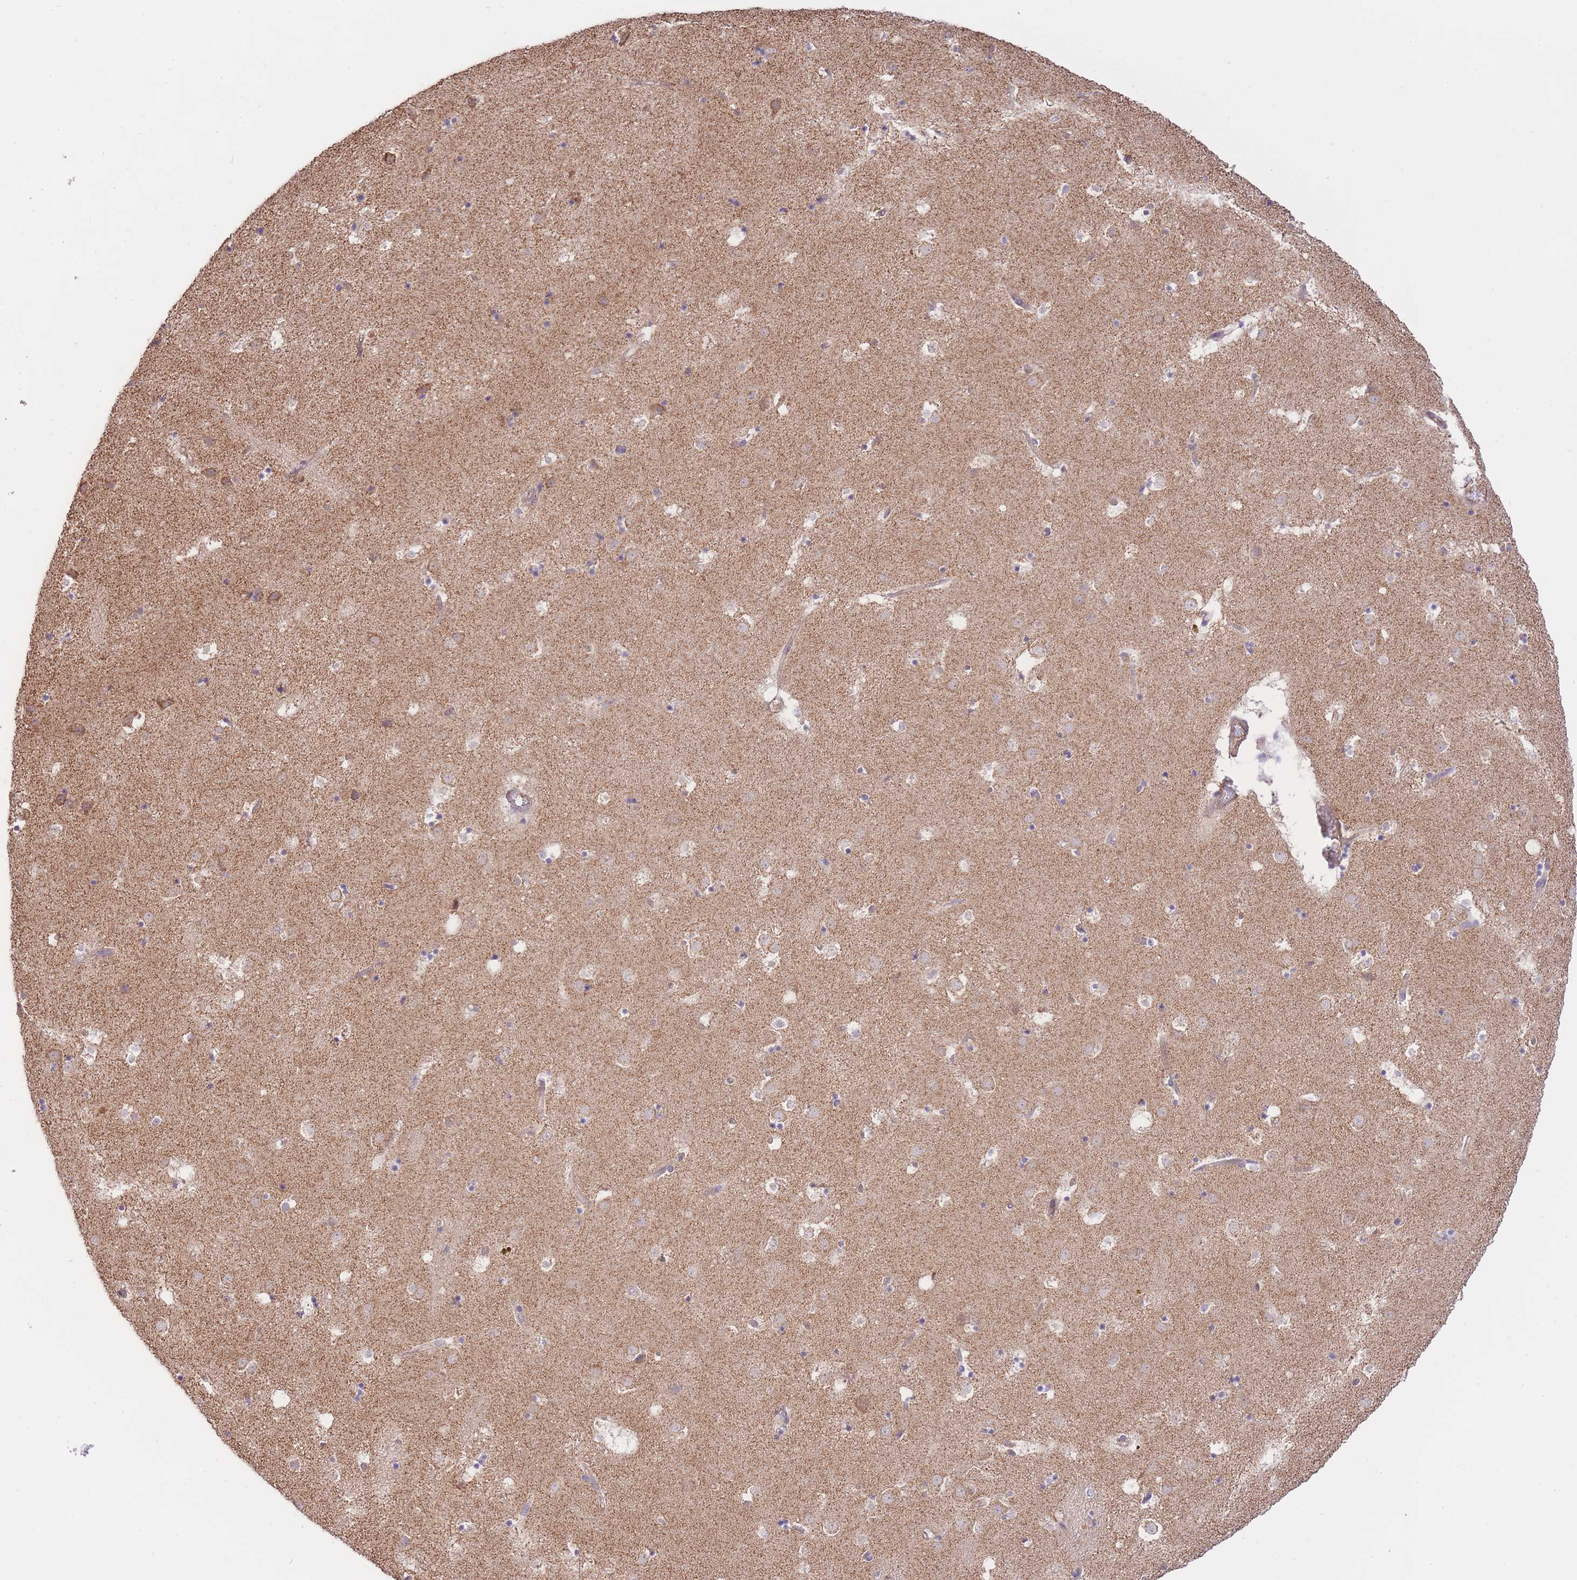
{"staining": {"intensity": "negative", "quantity": "none", "location": "none"}, "tissue": "caudate", "cell_type": "Glial cells", "image_type": "normal", "snomed": [{"axis": "morphology", "description": "Normal tissue, NOS"}, {"axis": "topography", "description": "Lateral ventricle wall"}], "caption": "Immunohistochemistry of normal human caudate reveals no expression in glial cells.", "gene": "PREP", "patient": {"sex": "male", "age": 58}}